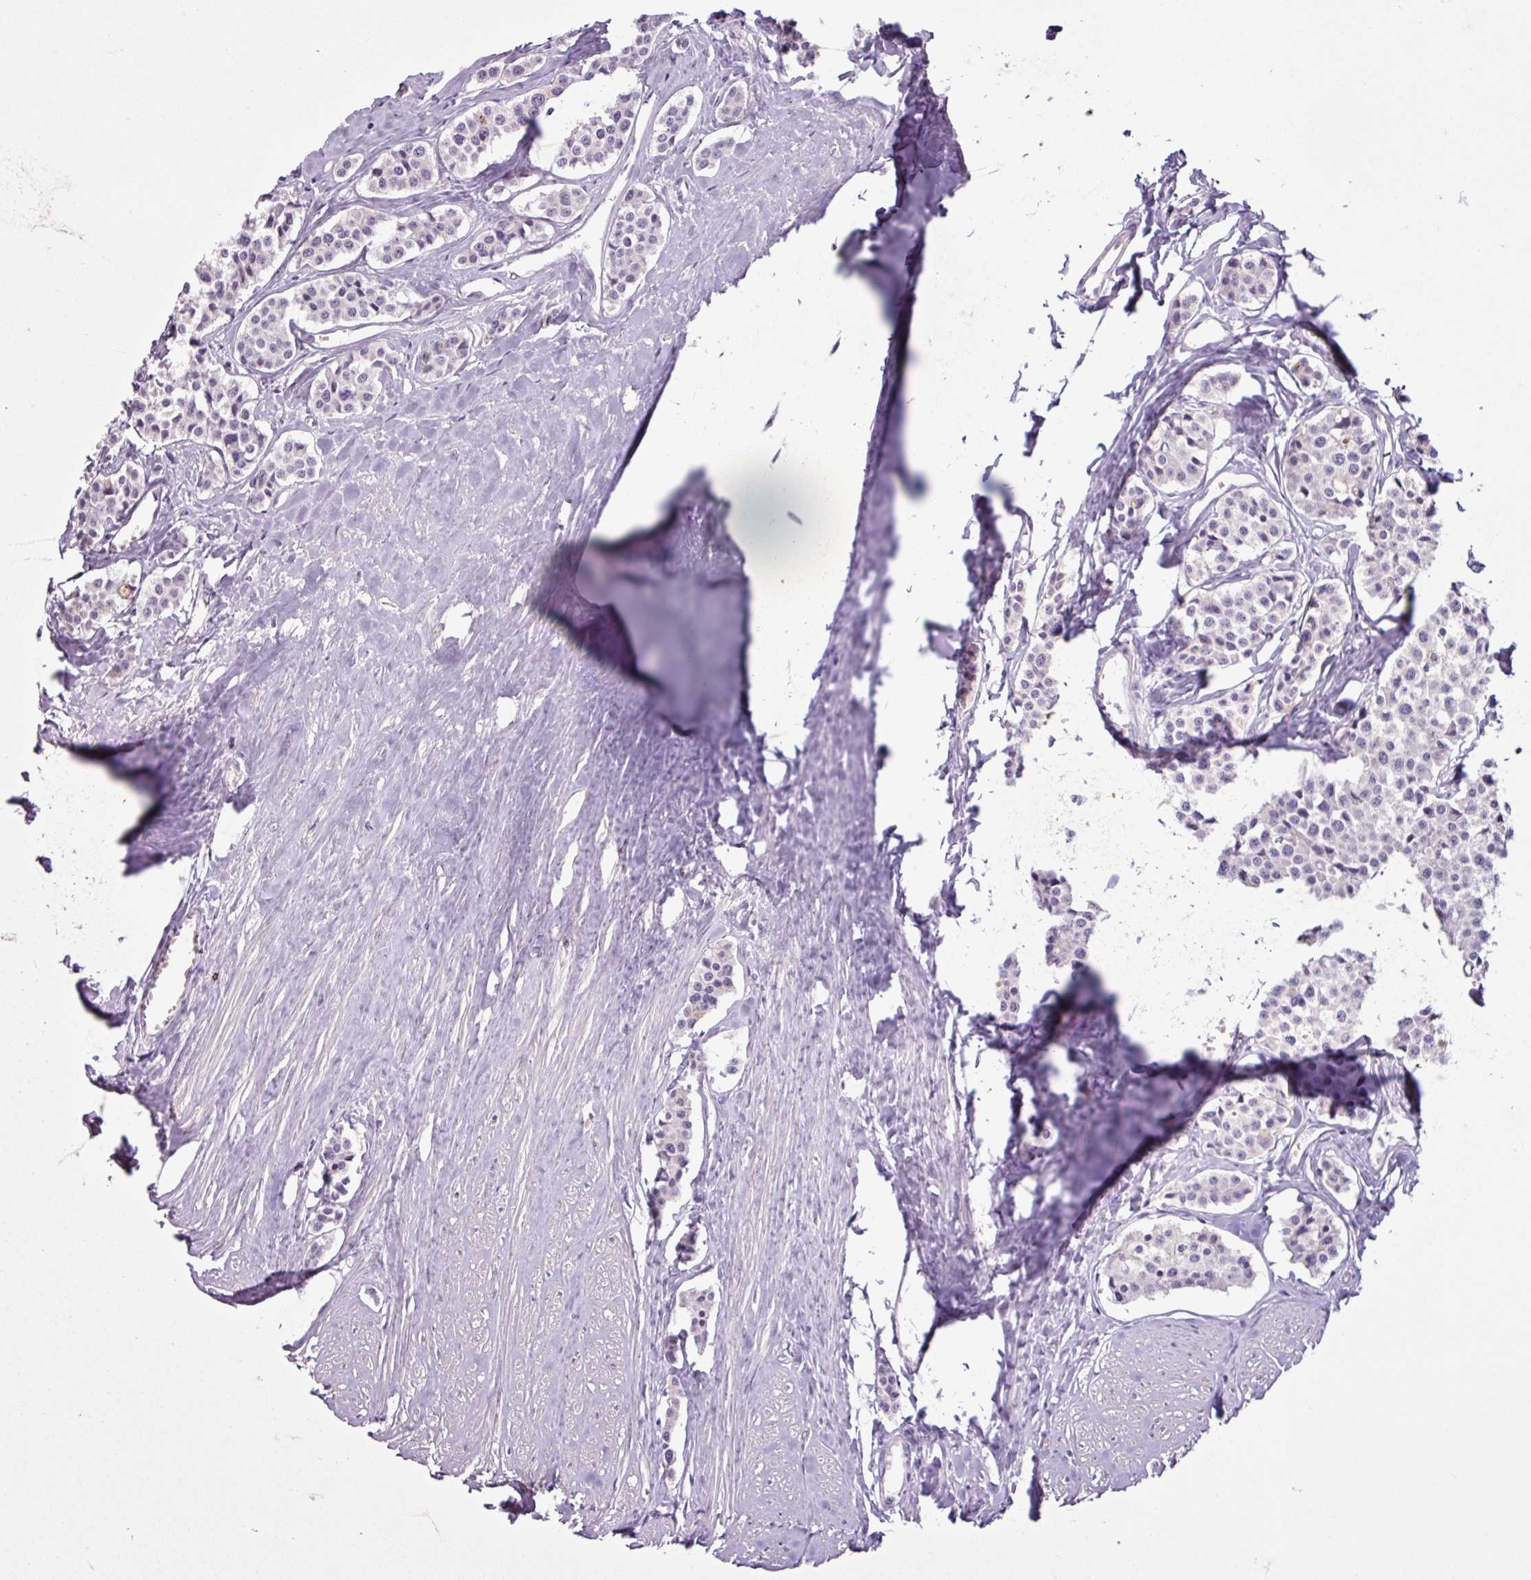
{"staining": {"intensity": "weak", "quantity": "<25%", "location": "cytoplasmic/membranous"}, "tissue": "carcinoid", "cell_type": "Tumor cells", "image_type": "cancer", "snomed": [{"axis": "morphology", "description": "Carcinoid, malignant, NOS"}, {"axis": "topography", "description": "Small intestine"}], "caption": "The immunohistochemistry (IHC) micrograph has no significant positivity in tumor cells of malignant carcinoid tissue. (Brightfield microscopy of DAB IHC at high magnification).", "gene": "C9orf24", "patient": {"sex": "male", "age": 60}}